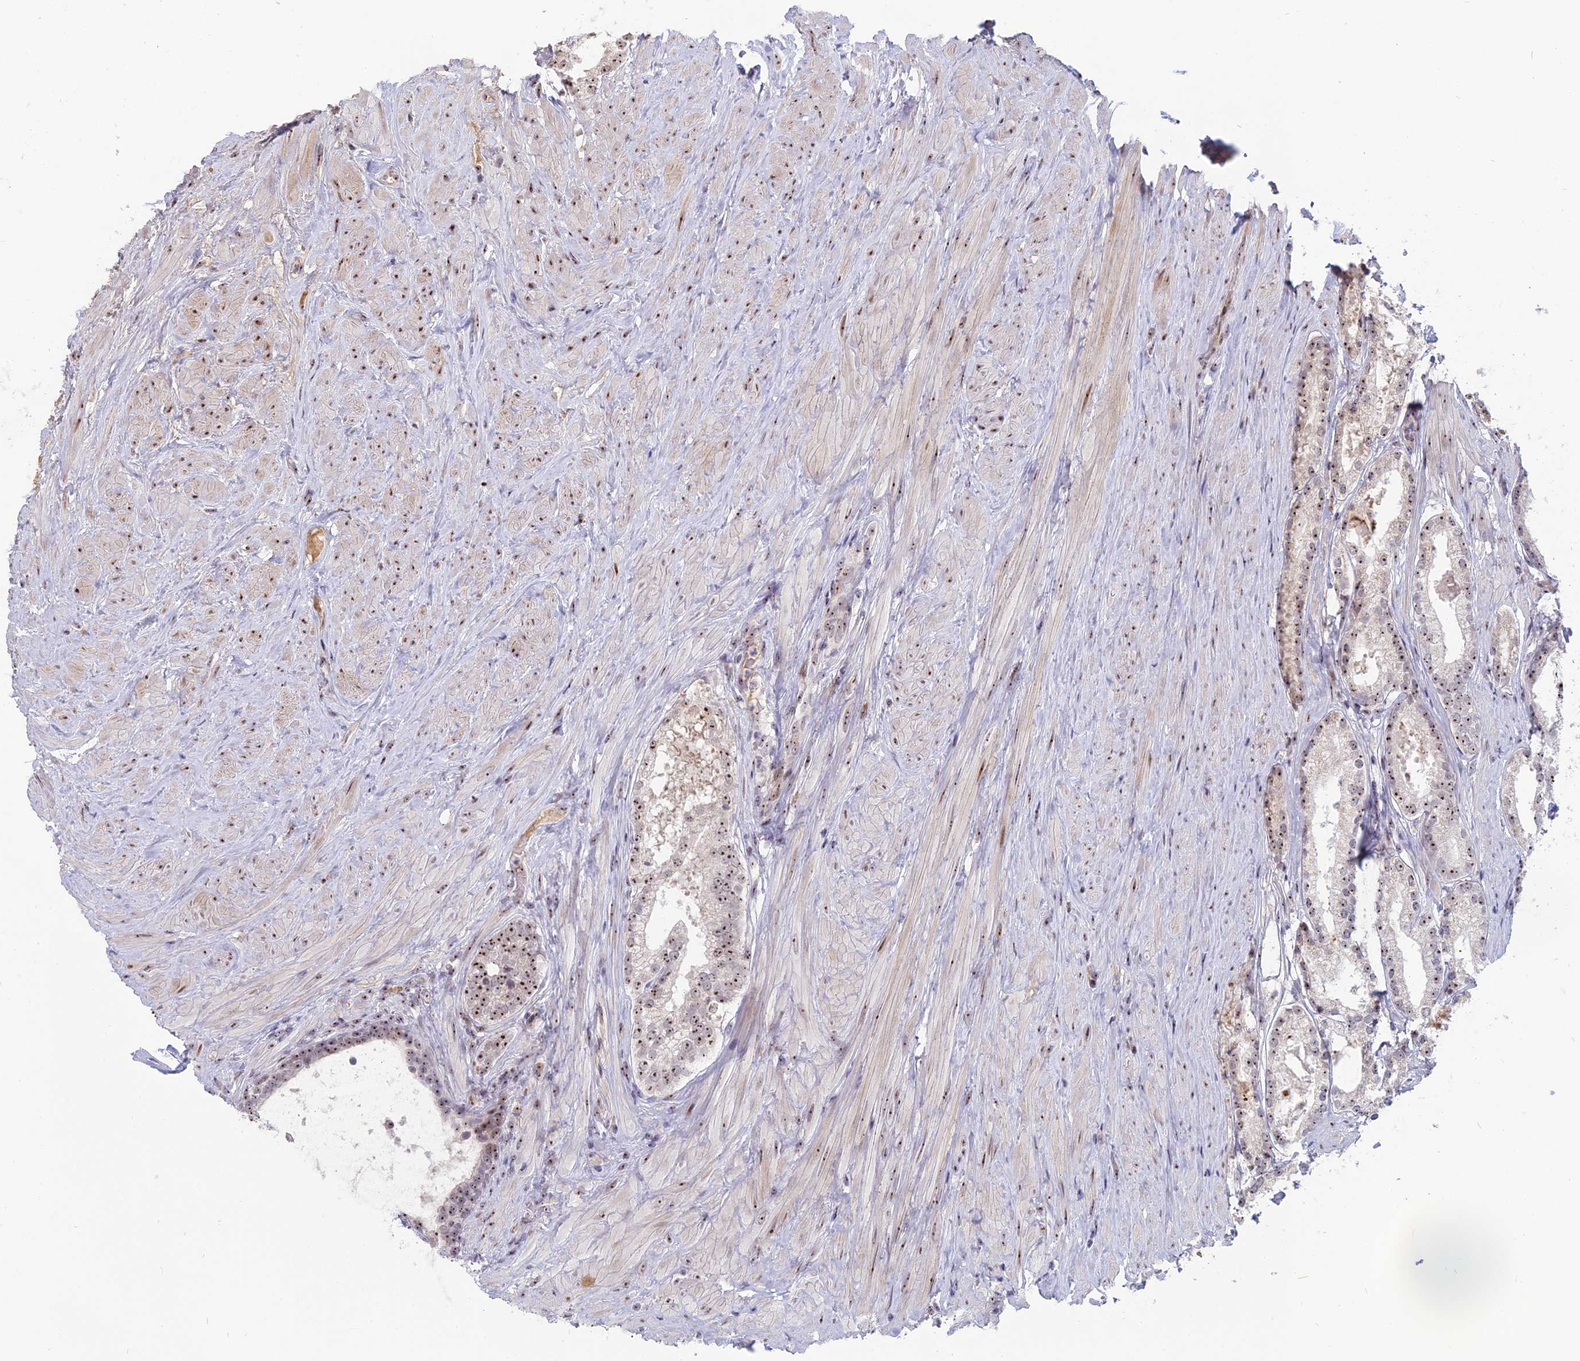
{"staining": {"intensity": "strong", "quantity": ">75%", "location": "nuclear"}, "tissue": "prostate cancer", "cell_type": "Tumor cells", "image_type": "cancer", "snomed": [{"axis": "morphology", "description": "Adenocarcinoma, Low grade"}, {"axis": "topography", "description": "Prostate"}], "caption": "The photomicrograph reveals a brown stain indicating the presence of a protein in the nuclear of tumor cells in prostate cancer (low-grade adenocarcinoma). (Stains: DAB (3,3'-diaminobenzidine) in brown, nuclei in blue, Microscopy: brightfield microscopy at high magnification).", "gene": "FAM131A", "patient": {"sex": "male", "age": 68}}